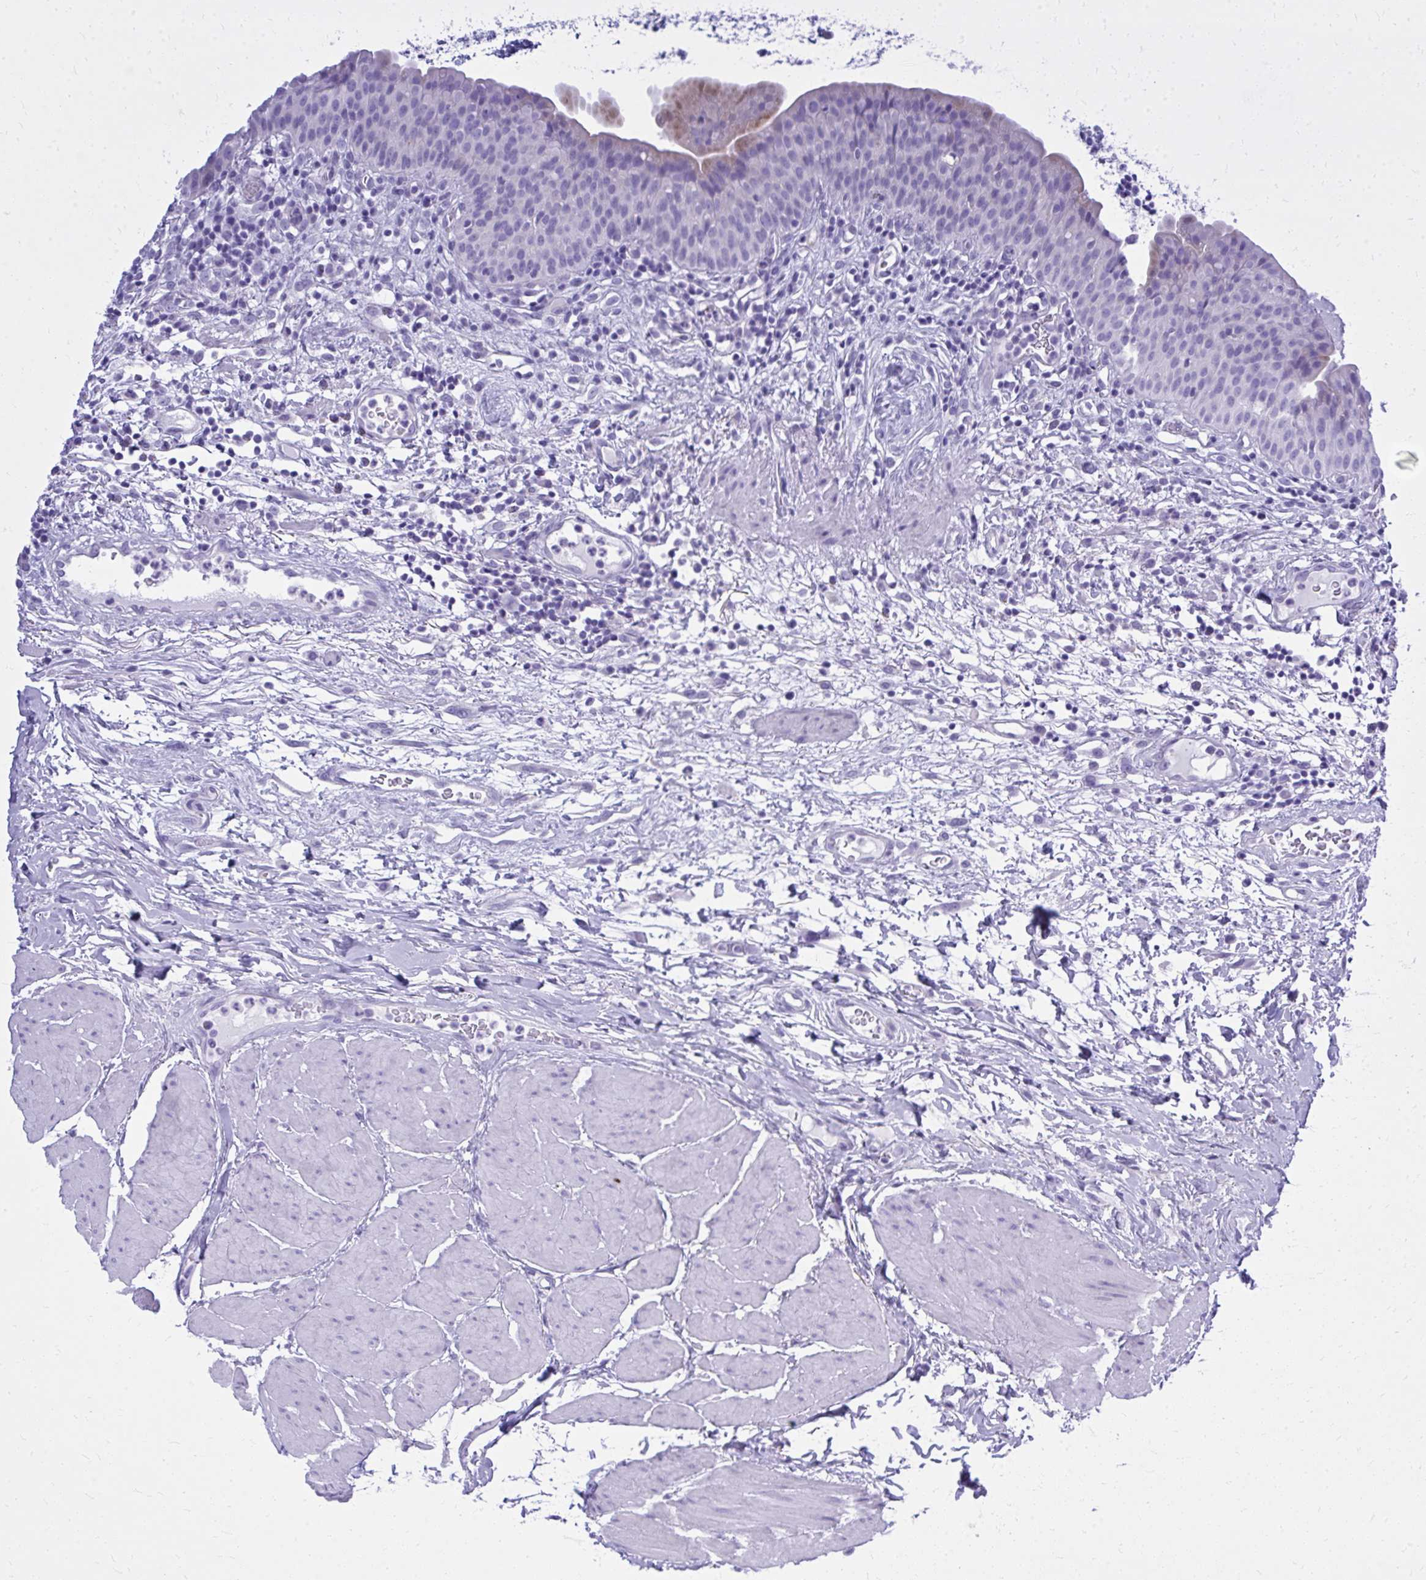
{"staining": {"intensity": "negative", "quantity": "none", "location": "none"}, "tissue": "urinary bladder", "cell_type": "Urothelial cells", "image_type": "normal", "snomed": [{"axis": "morphology", "description": "Normal tissue, NOS"}, {"axis": "morphology", "description": "Inflammation, NOS"}, {"axis": "topography", "description": "Urinary bladder"}], "caption": "Immunohistochemistry image of unremarkable human urinary bladder stained for a protein (brown), which demonstrates no positivity in urothelial cells. Nuclei are stained in blue.", "gene": "BCL6B", "patient": {"sex": "male", "age": 57}}